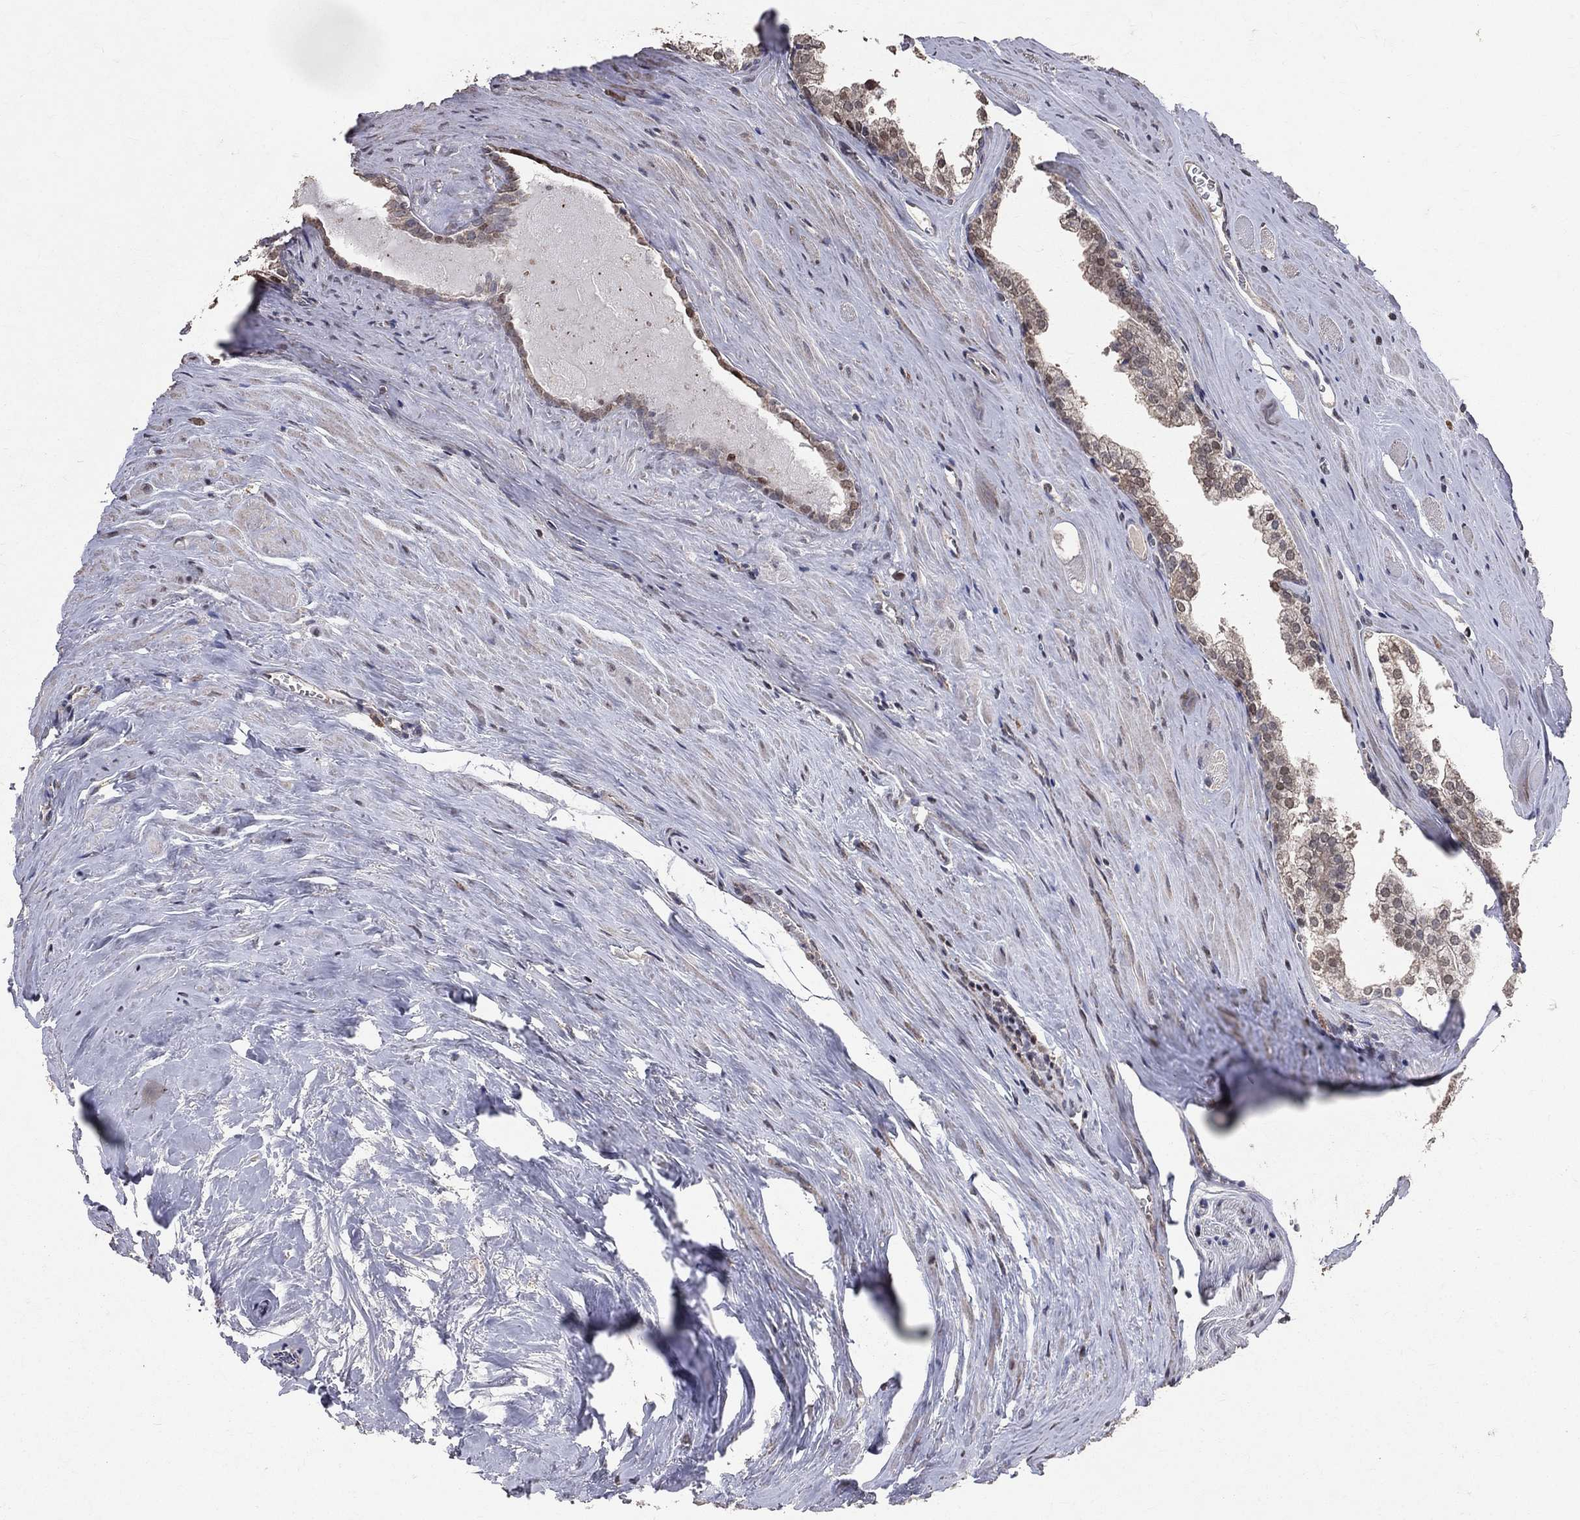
{"staining": {"intensity": "weak", "quantity": "<25%", "location": "cytoplasmic/membranous"}, "tissue": "prostate cancer", "cell_type": "Tumor cells", "image_type": "cancer", "snomed": [{"axis": "morphology", "description": "Adenocarcinoma, NOS"}, {"axis": "topography", "description": "Prostate"}], "caption": "Photomicrograph shows no protein expression in tumor cells of adenocarcinoma (prostate) tissue. (Immunohistochemistry, brightfield microscopy, high magnification).", "gene": "LY6K", "patient": {"sex": "male", "age": 72}}